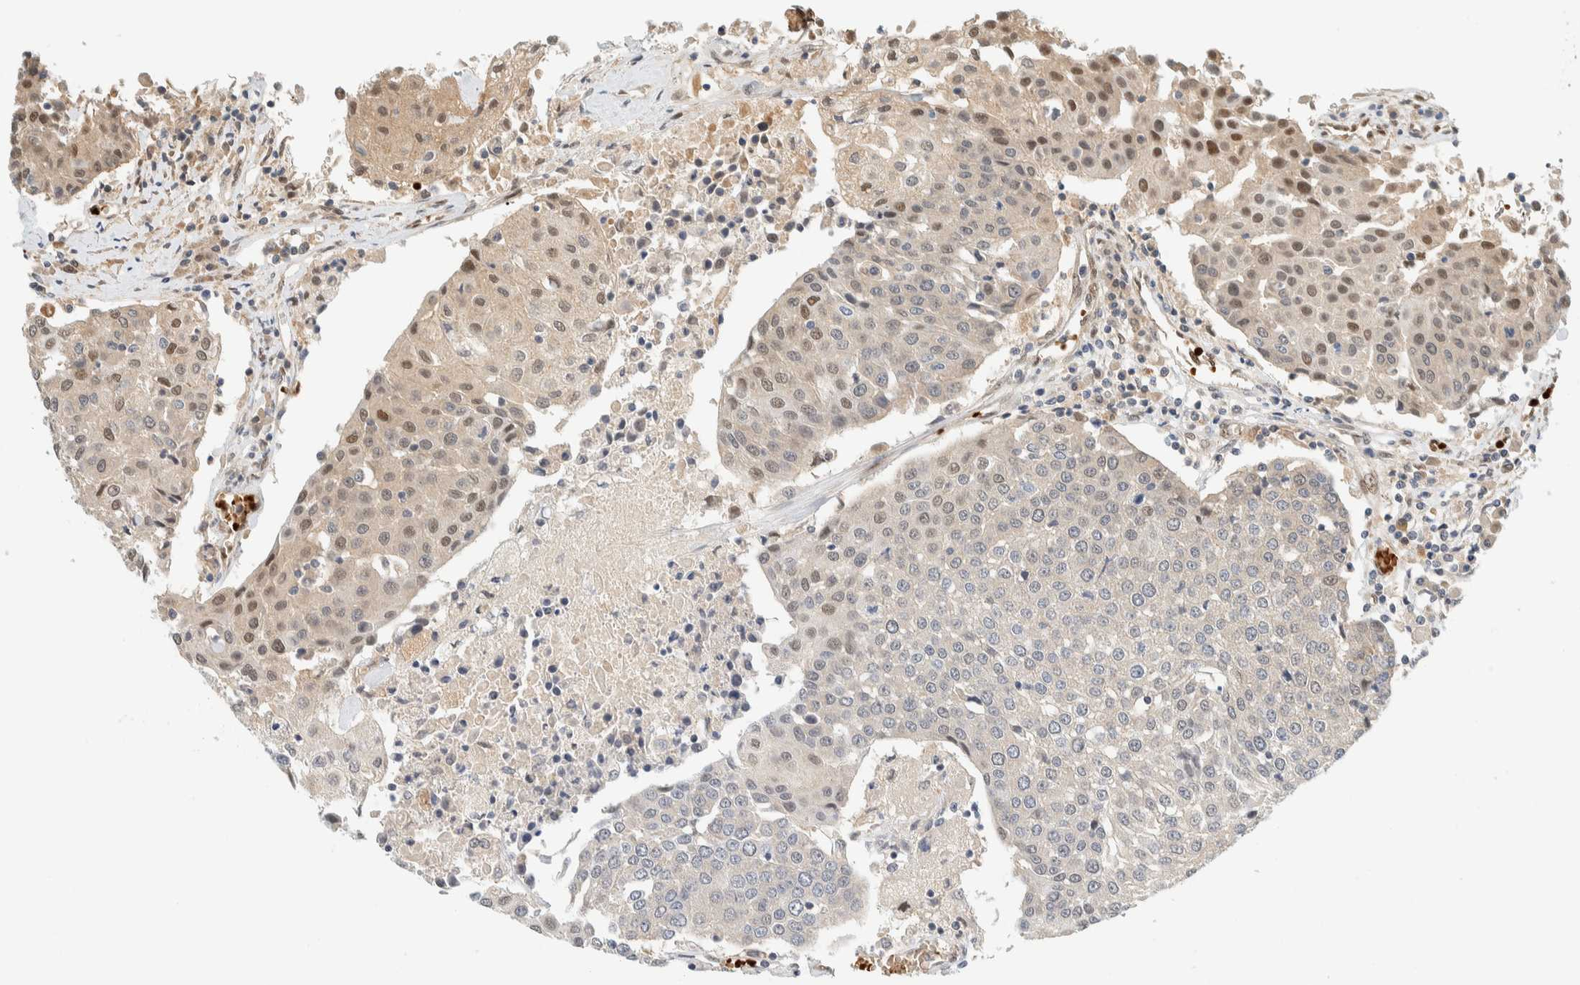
{"staining": {"intensity": "moderate", "quantity": "<25%", "location": "nuclear"}, "tissue": "urothelial cancer", "cell_type": "Tumor cells", "image_type": "cancer", "snomed": [{"axis": "morphology", "description": "Urothelial carcinoma, High grade"}, {"axis": "topography", "description": "Urinary bladder"}], "caption": "Immunohistochemical staining of human urothelial cancer reveals moderate nuclear protein positivity in about <25% of tumor cells. (Stains: DAB in brown, nuclei in blue, Microscopy: brightfield microscopy at high magnification).", "gene": "TSTD2", "patient": {"sex": "female", "age": 85}}